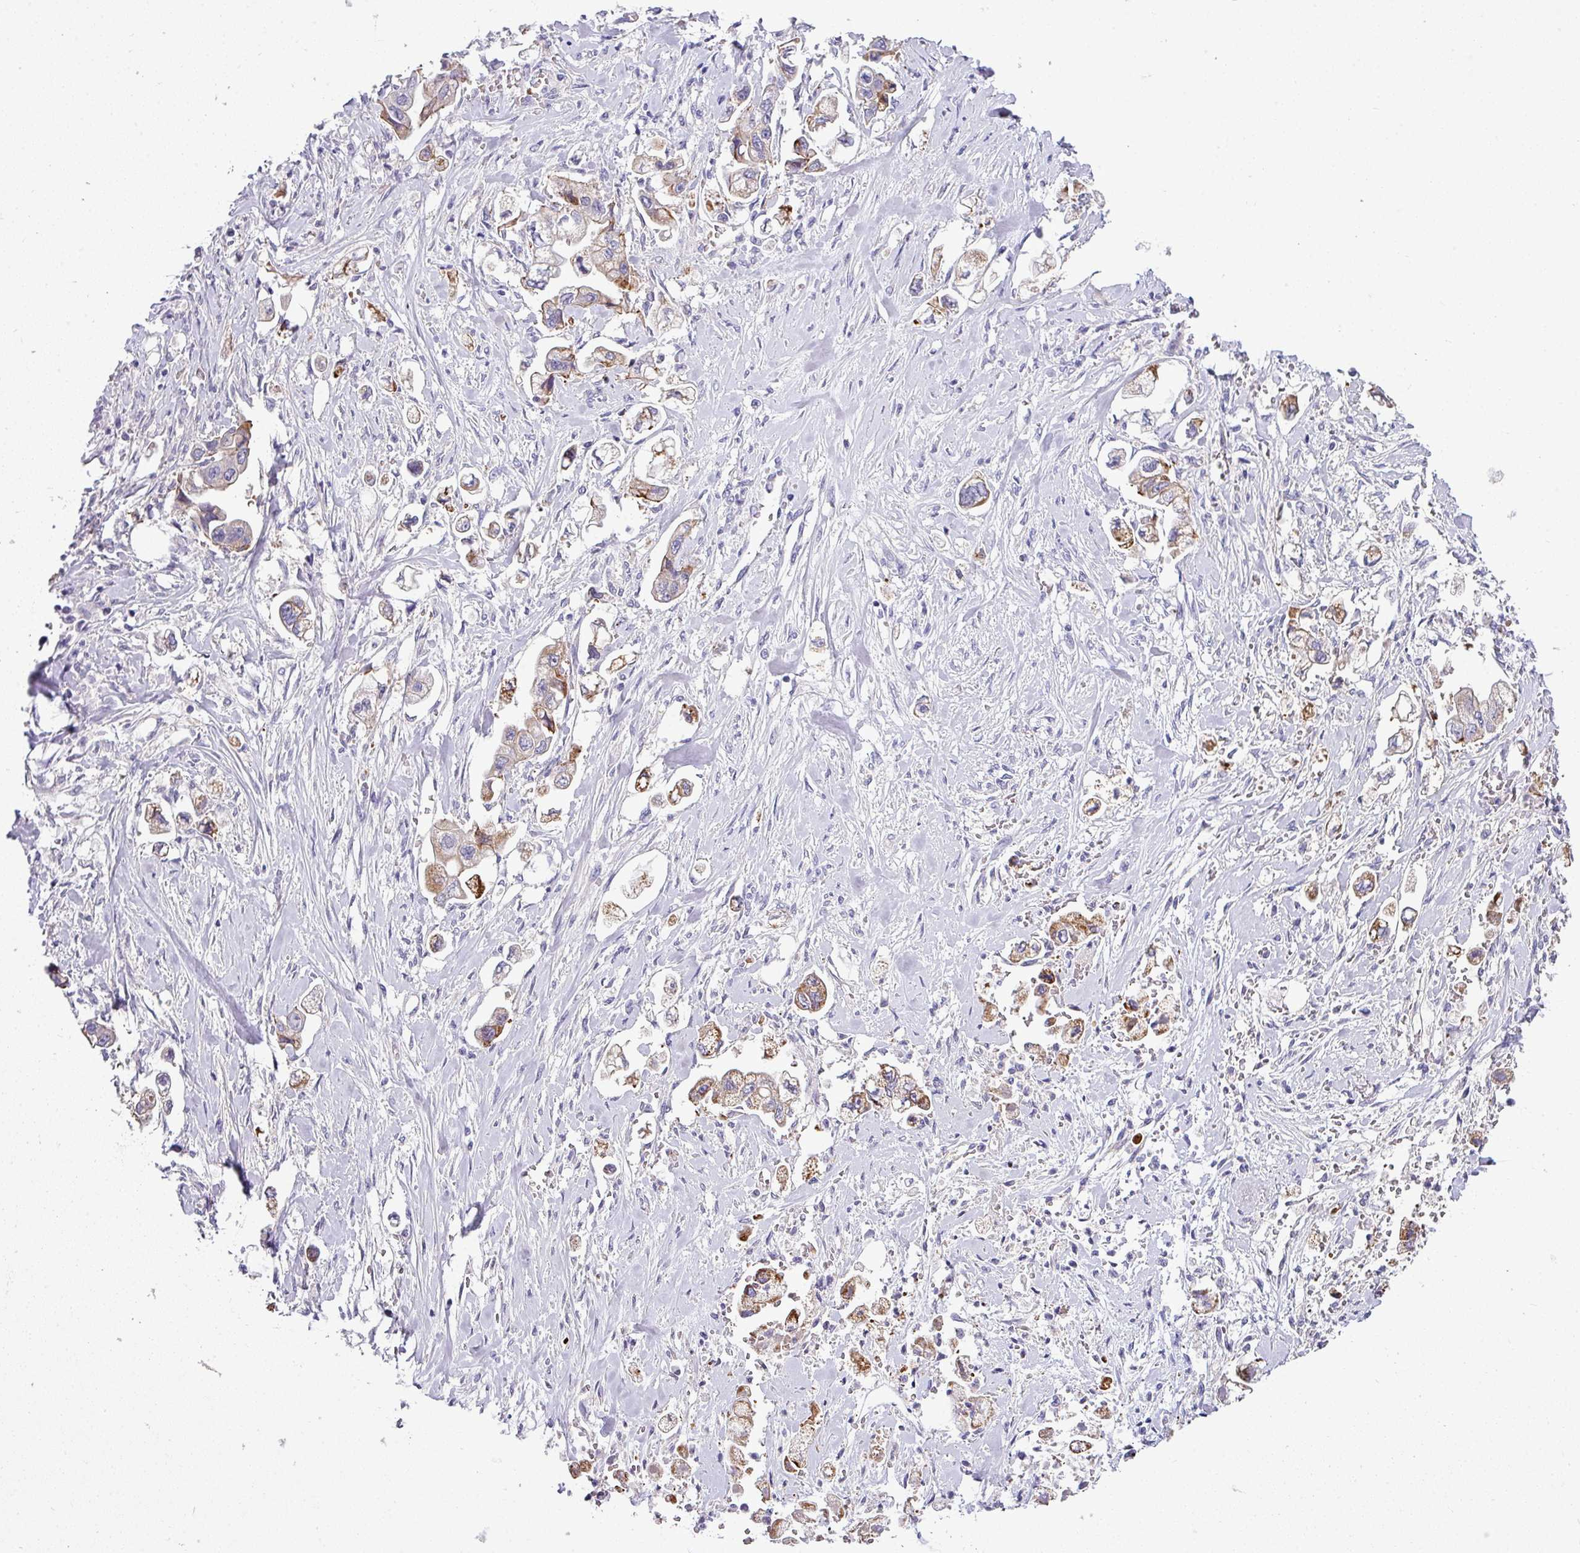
{"staining": {"intensity": "moderate", "quantity": ">75%", "location": "cytoplasmic/membranous"}, "tissue": "stomach cancer", "cell_type": "Tumor cells", "image_type": "cancer", "snomed": [{"axis": "morphology", "description": "Adenocarcinoma, NOS"}, {"axis": "topography", "description": "Stomach"}], "caption": "Protein expression analysis of human stomach cancer reveals moderate cytoplasmic/membranous positivity in approximately >75% of tumor cells.", "gene": "ACAP3", "patient": {"sex": "male", "age": 62}}